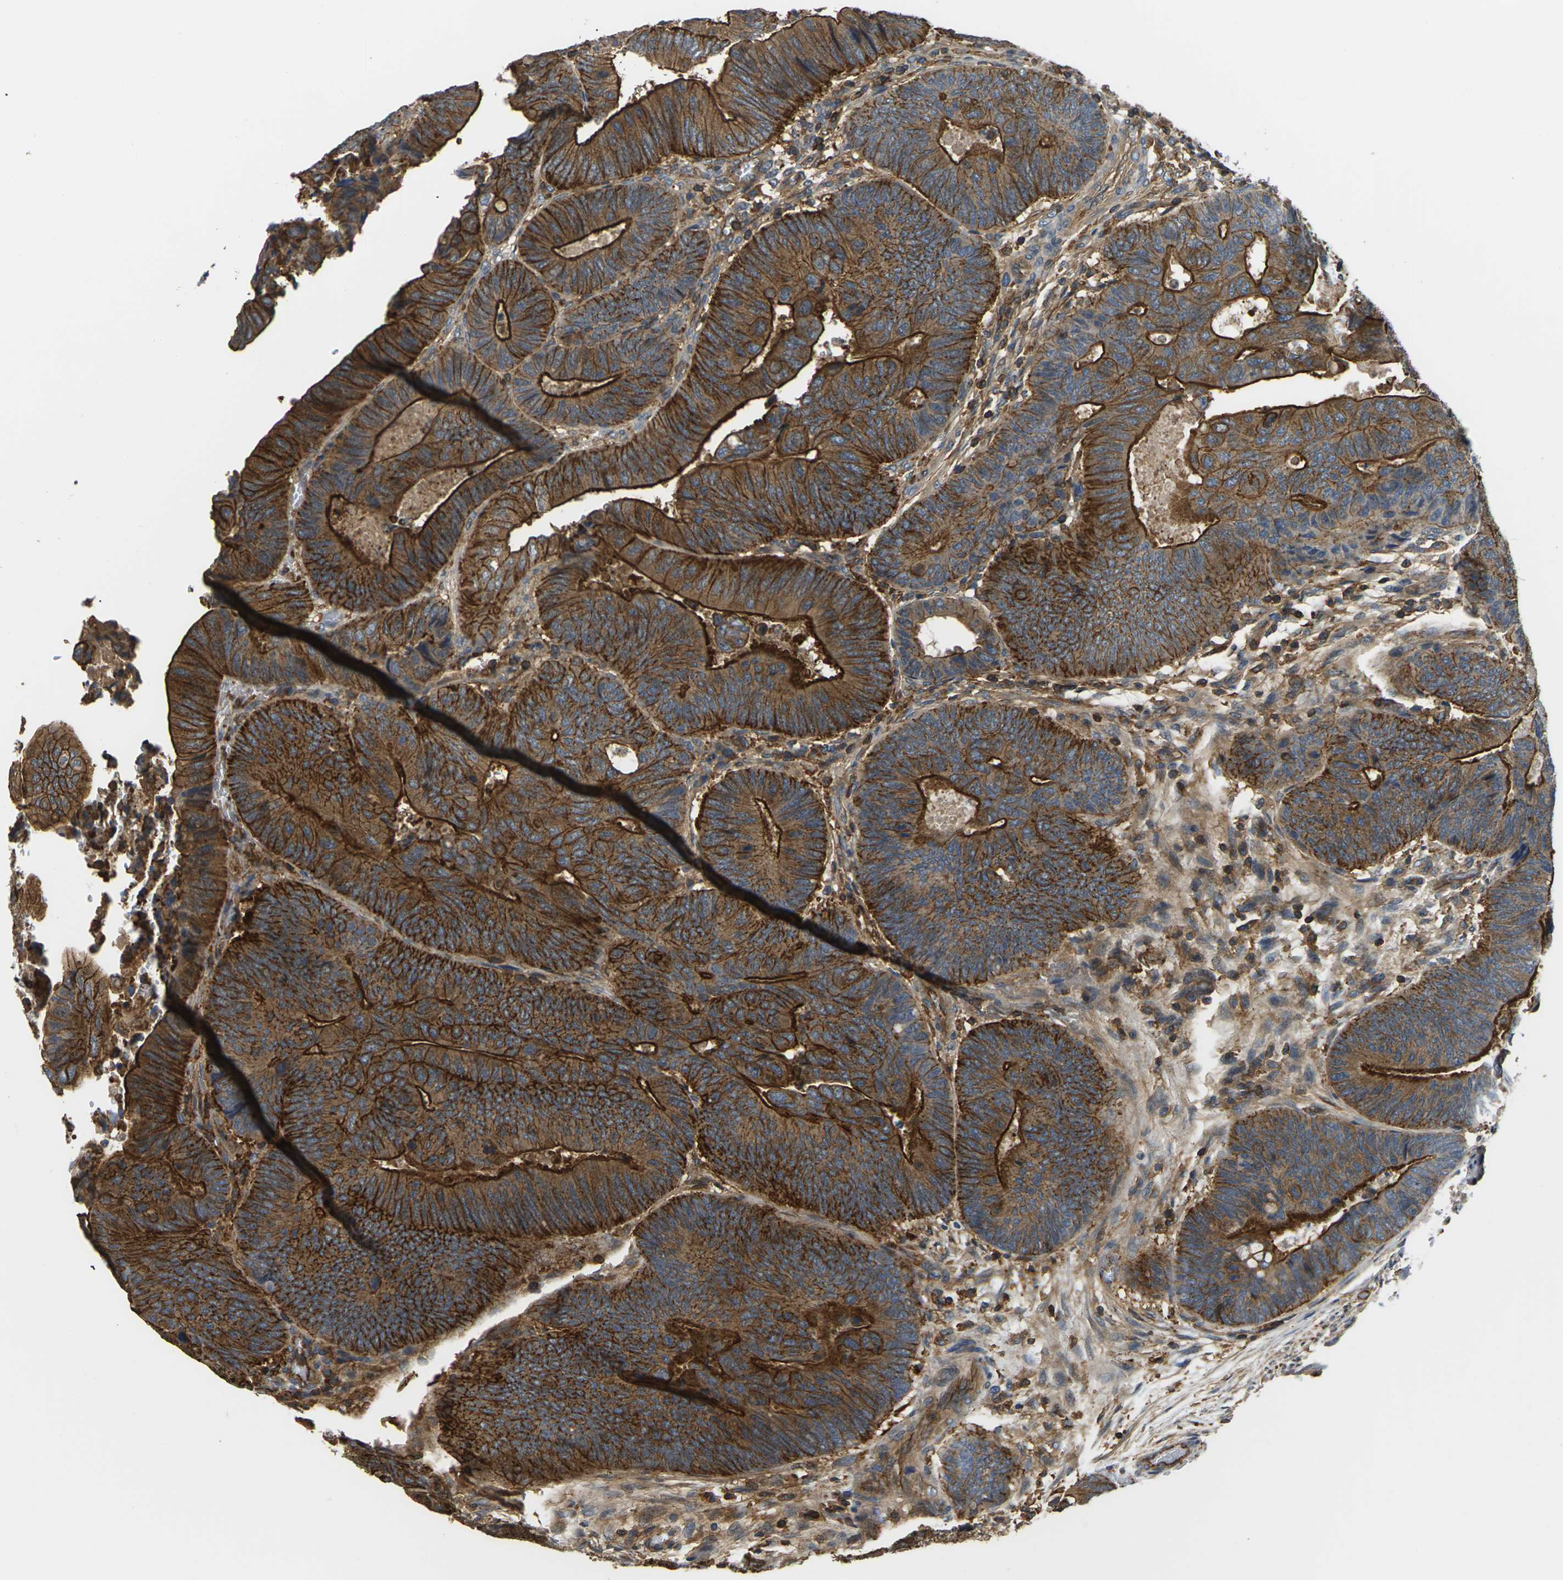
{"staining": {"intensity": "strong", "quantity": ">75%", "location": "cytoplasmic/membranous"}, "tissue": "colorectal cancer", "cell_type": "Tumor cells", "image_type": "cancer", "snomed": [{"axis": "morphology", "description": "Normal tissue, NOS"}, {"axis": "morphology", "description": "Adenocarcinoma, NOS"}, {"axis": "topography", "description": "Rectum"}, {"axis": "topography", "description": "Peripheral nerve tissue"}], "caption": "Colorectal adenocarcinoma stained for a protein (brown) shows strong cytoplasmic/membranous positive positivity in about >75% of tumor cells.", "gene": "IQGAP1", "patient": {"sex": "male", "age": 92}}